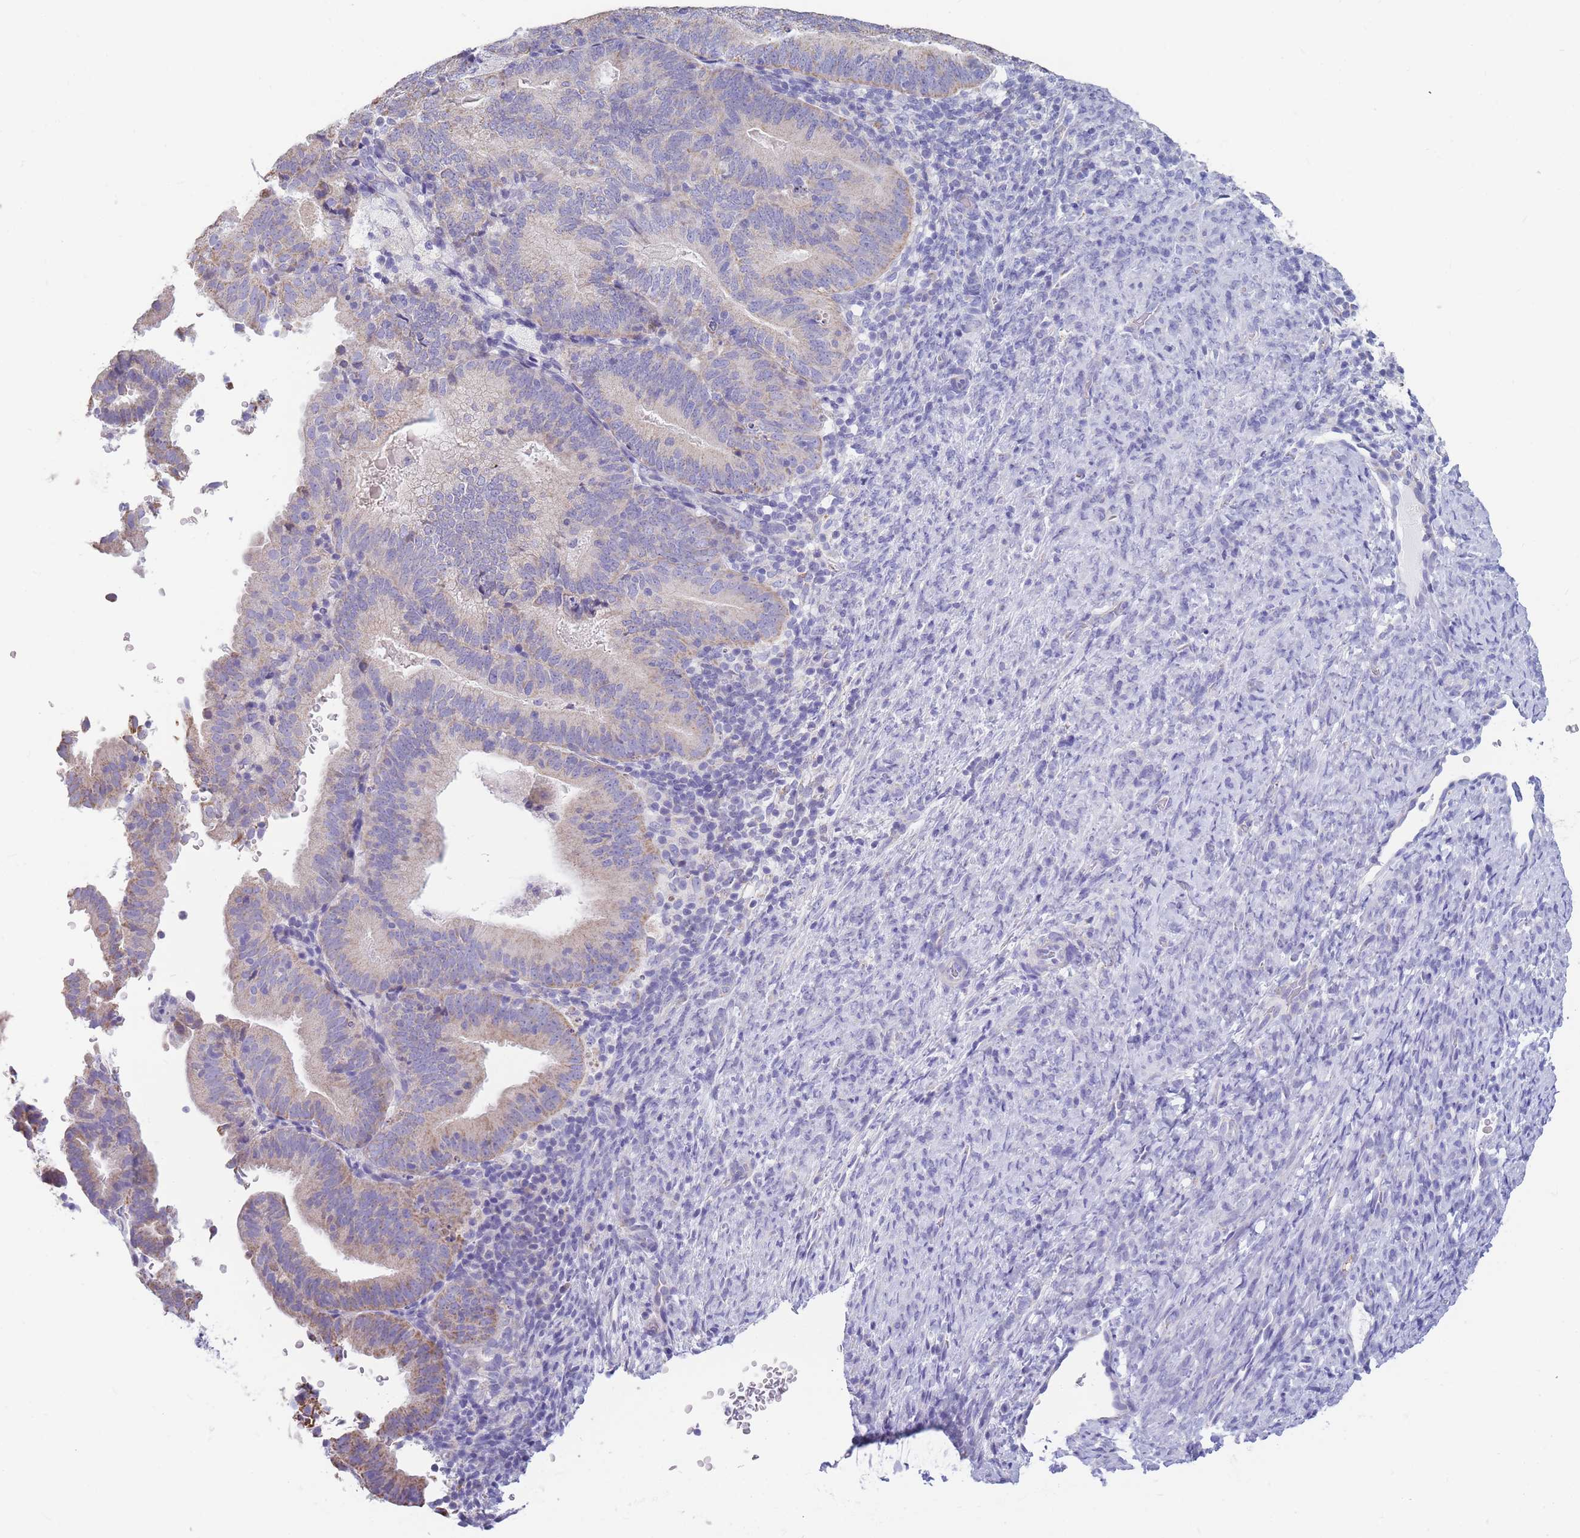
{"staining": {"intensity": "weak", "quantity": "25%-75%", "location": "cytoplasmic/membranous"}, "tissue": "endometrial cancer", "cell_type": "Tumor cells", "image_type": "cancer", "snomed": [{"axis": "morphology", "description": "Adenocarcinoma, NOS"}, {"axis": "topography", "description": "Endometrium"}], "caption": "Immunohistochemical staining of adenocarcinoma (endometrial) reveals weak cytoplasmic/membranous protein staining in approximately 25%-75% of tumor cells.", "gene": "DHRS11", "patient": {"sex": "female", "age": 70}}